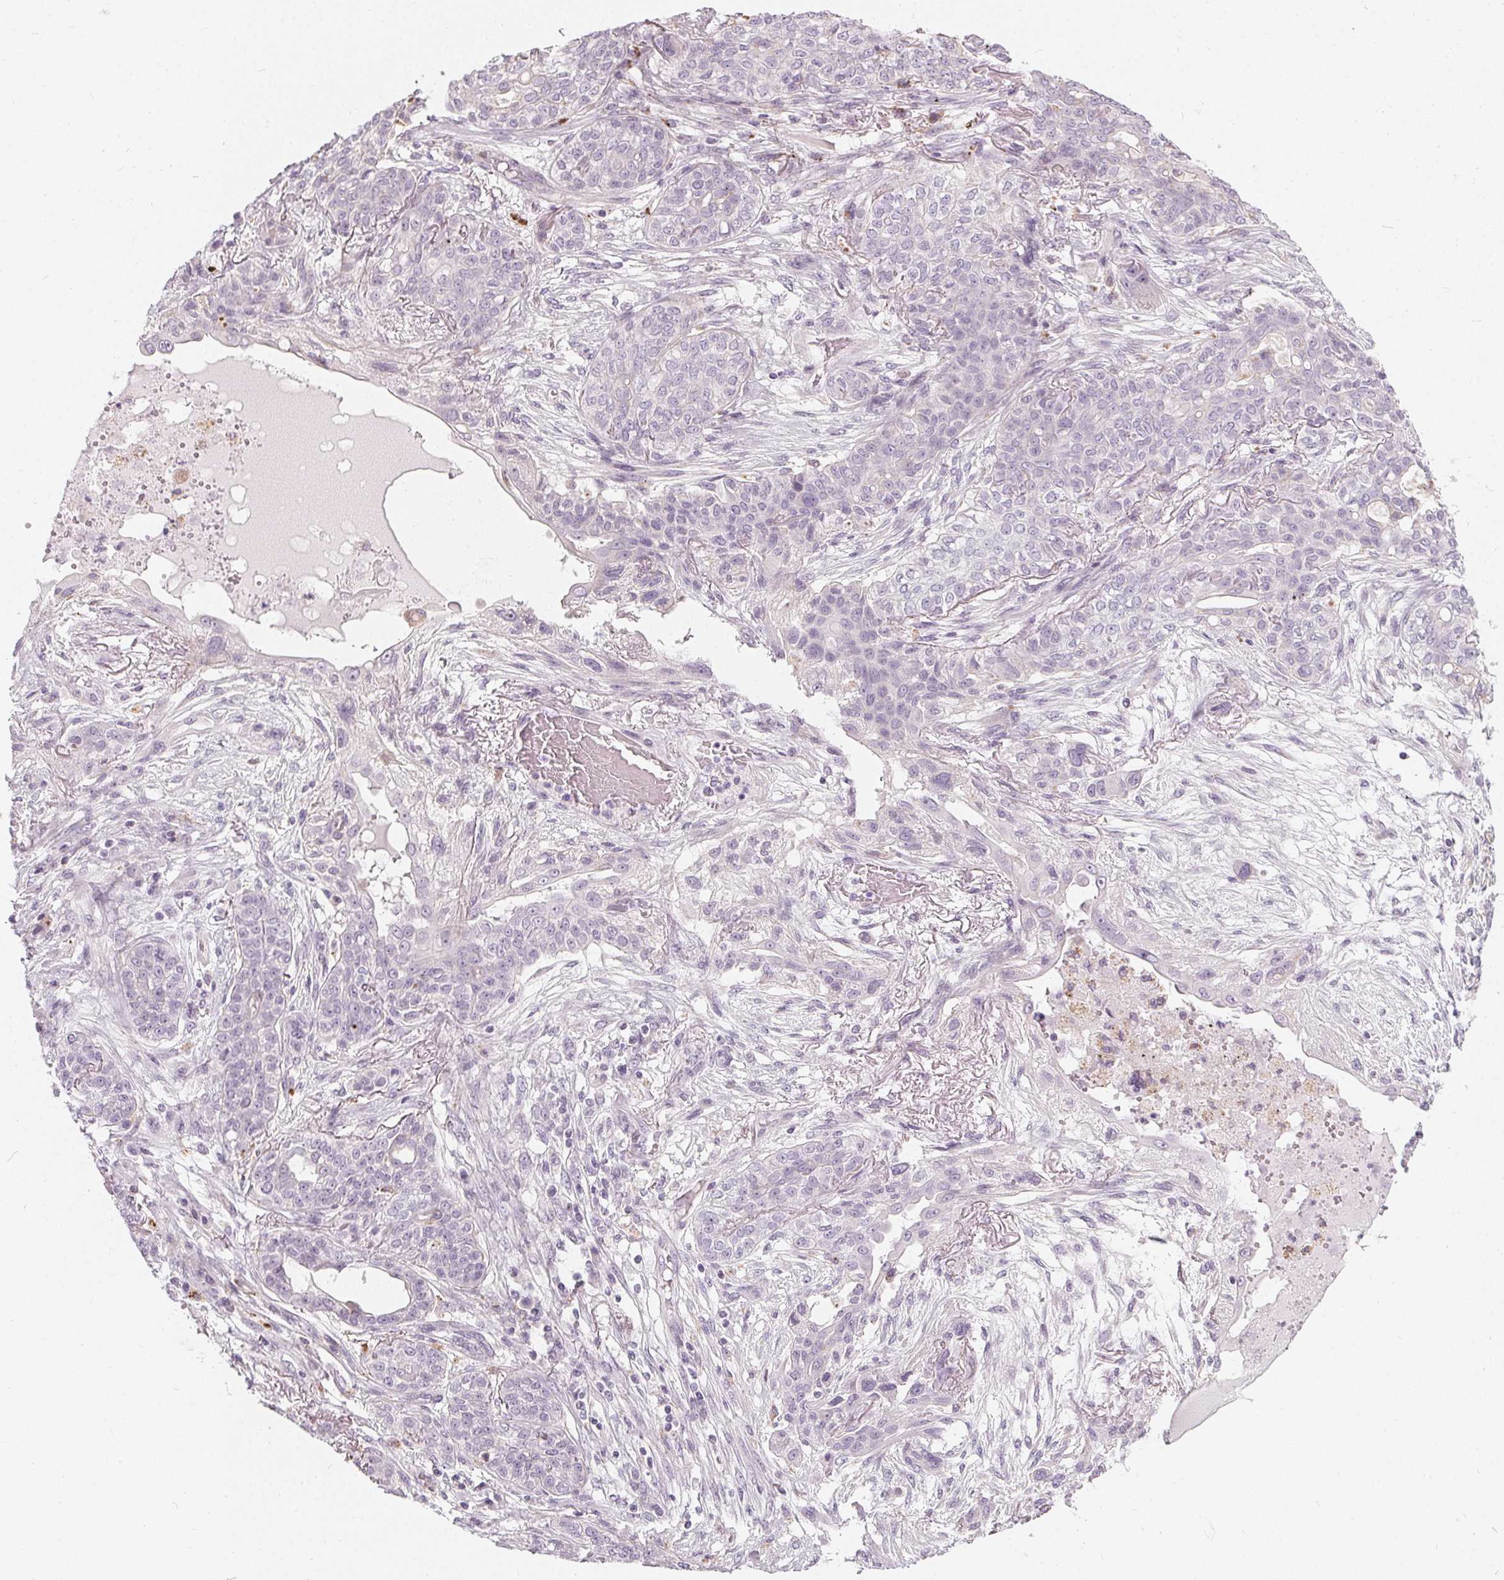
{"staining": {"intensity": "negative", "quantity": "none", "location": "none"}, "tissue": "lung cancer", "cell_type": "Tumor cells", "image_type": "cancer", "snomed": [{"axis": "morphology", "description": "Squamous cell carcinoma, NOS"}, {"axis": "topography", "description": "Lung"}], "caption": "Protein analysis of lung squamous cell carcinoma shows no significant staining in tumor cells. (DAB immunohistochemistry (IHC) with hematoxylin counter stain).", "gene": "HOPX", "patient": {"sex": "female", "age": 70}}